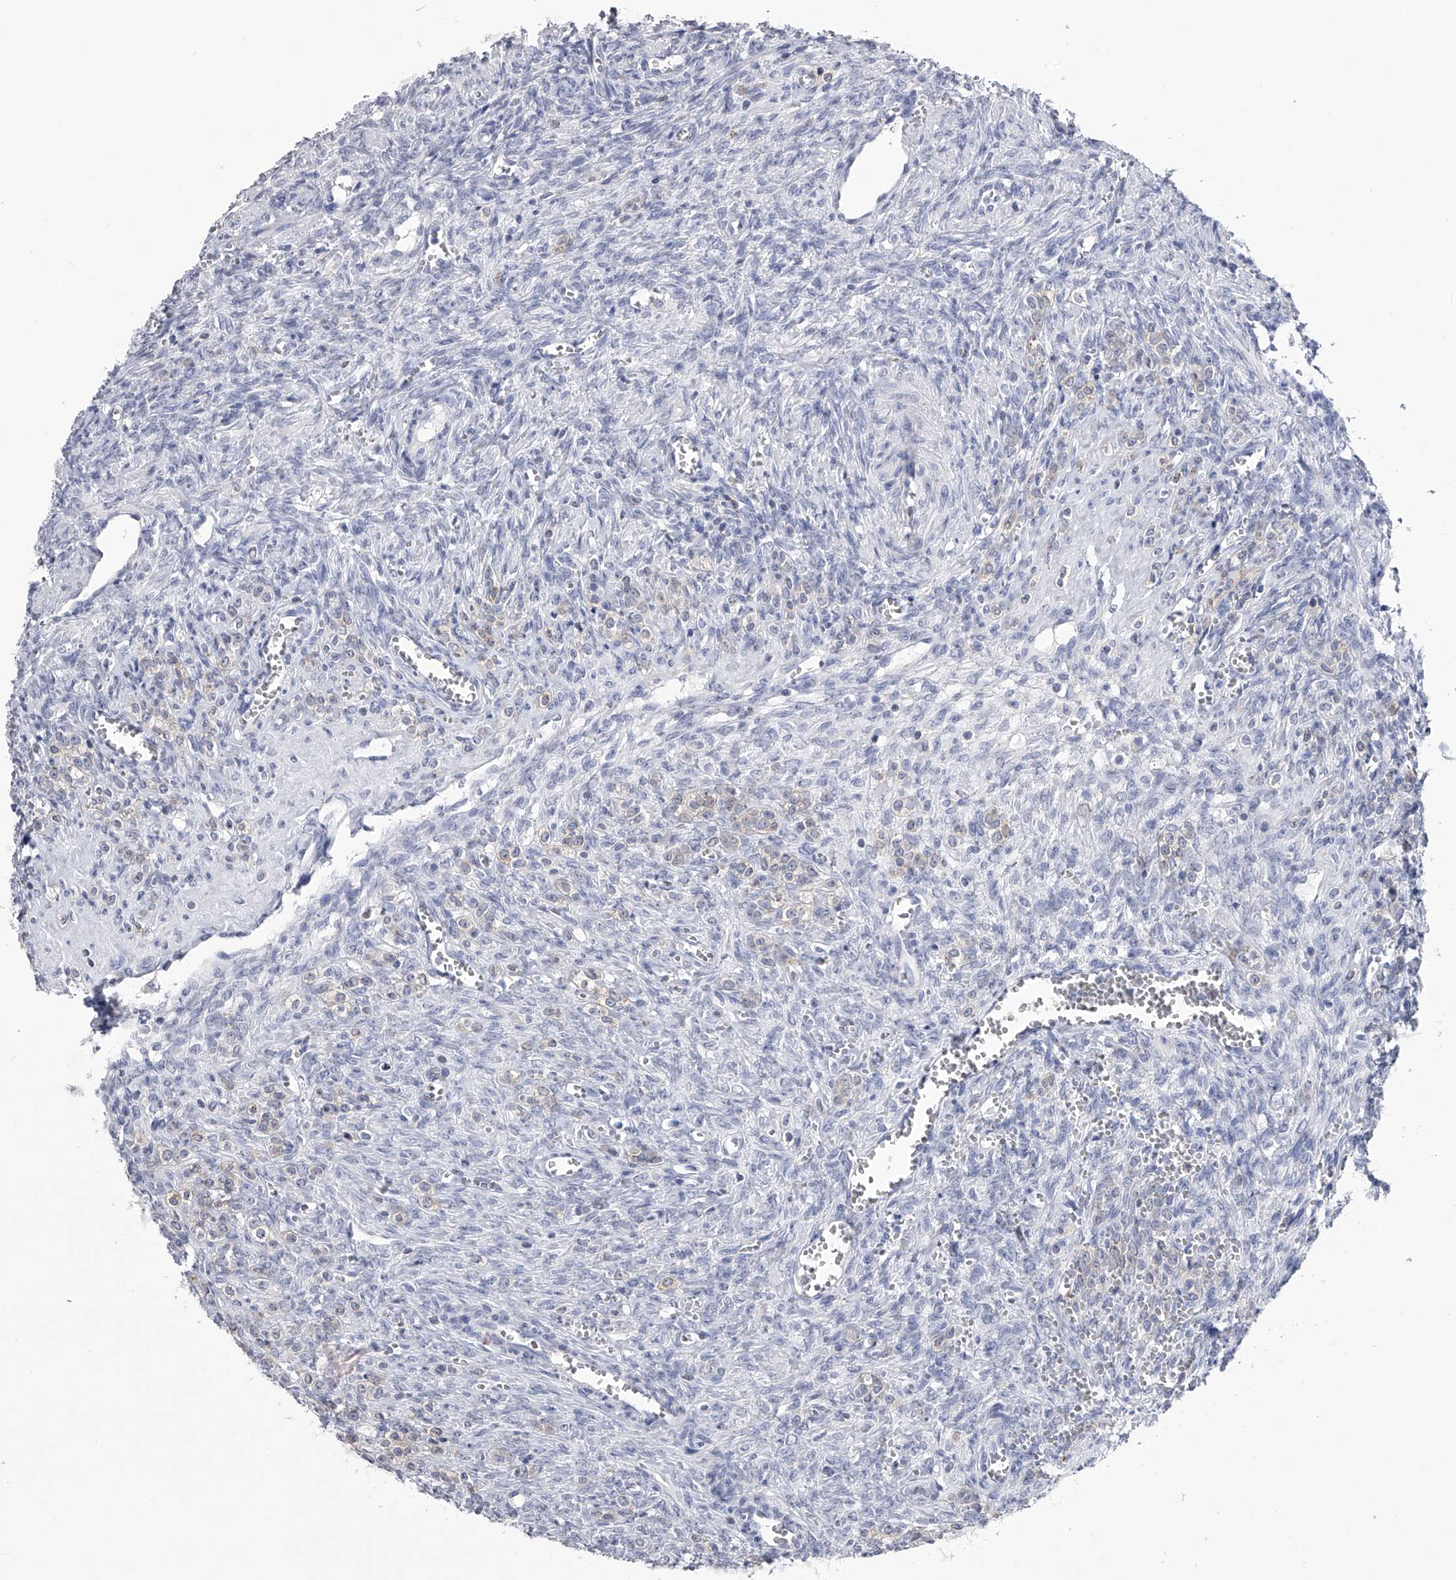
{"staining": {"intensity": "negative", "quantity": "none", "location": "none"}, "tissue": "ovary", "cell_type": "Ovarian stroma cells", "image_type": "normal", "snomed": [{"axis": "morphology", "description": "Normal tissue, NOS"}, {"axis": "topography", "description": "Ovary"}], "caption": "Ovarian stroma cells show no significant protein staining in benign ovary. (Stains: DAB (3,3'-diaminobenzidine) immunohistochemistry with hematoxylin counter stain, Microscopy: brightfield microscopy at high magnification).", "gene": "TASP1", "patient": {"sex": "female", "age": 41}}